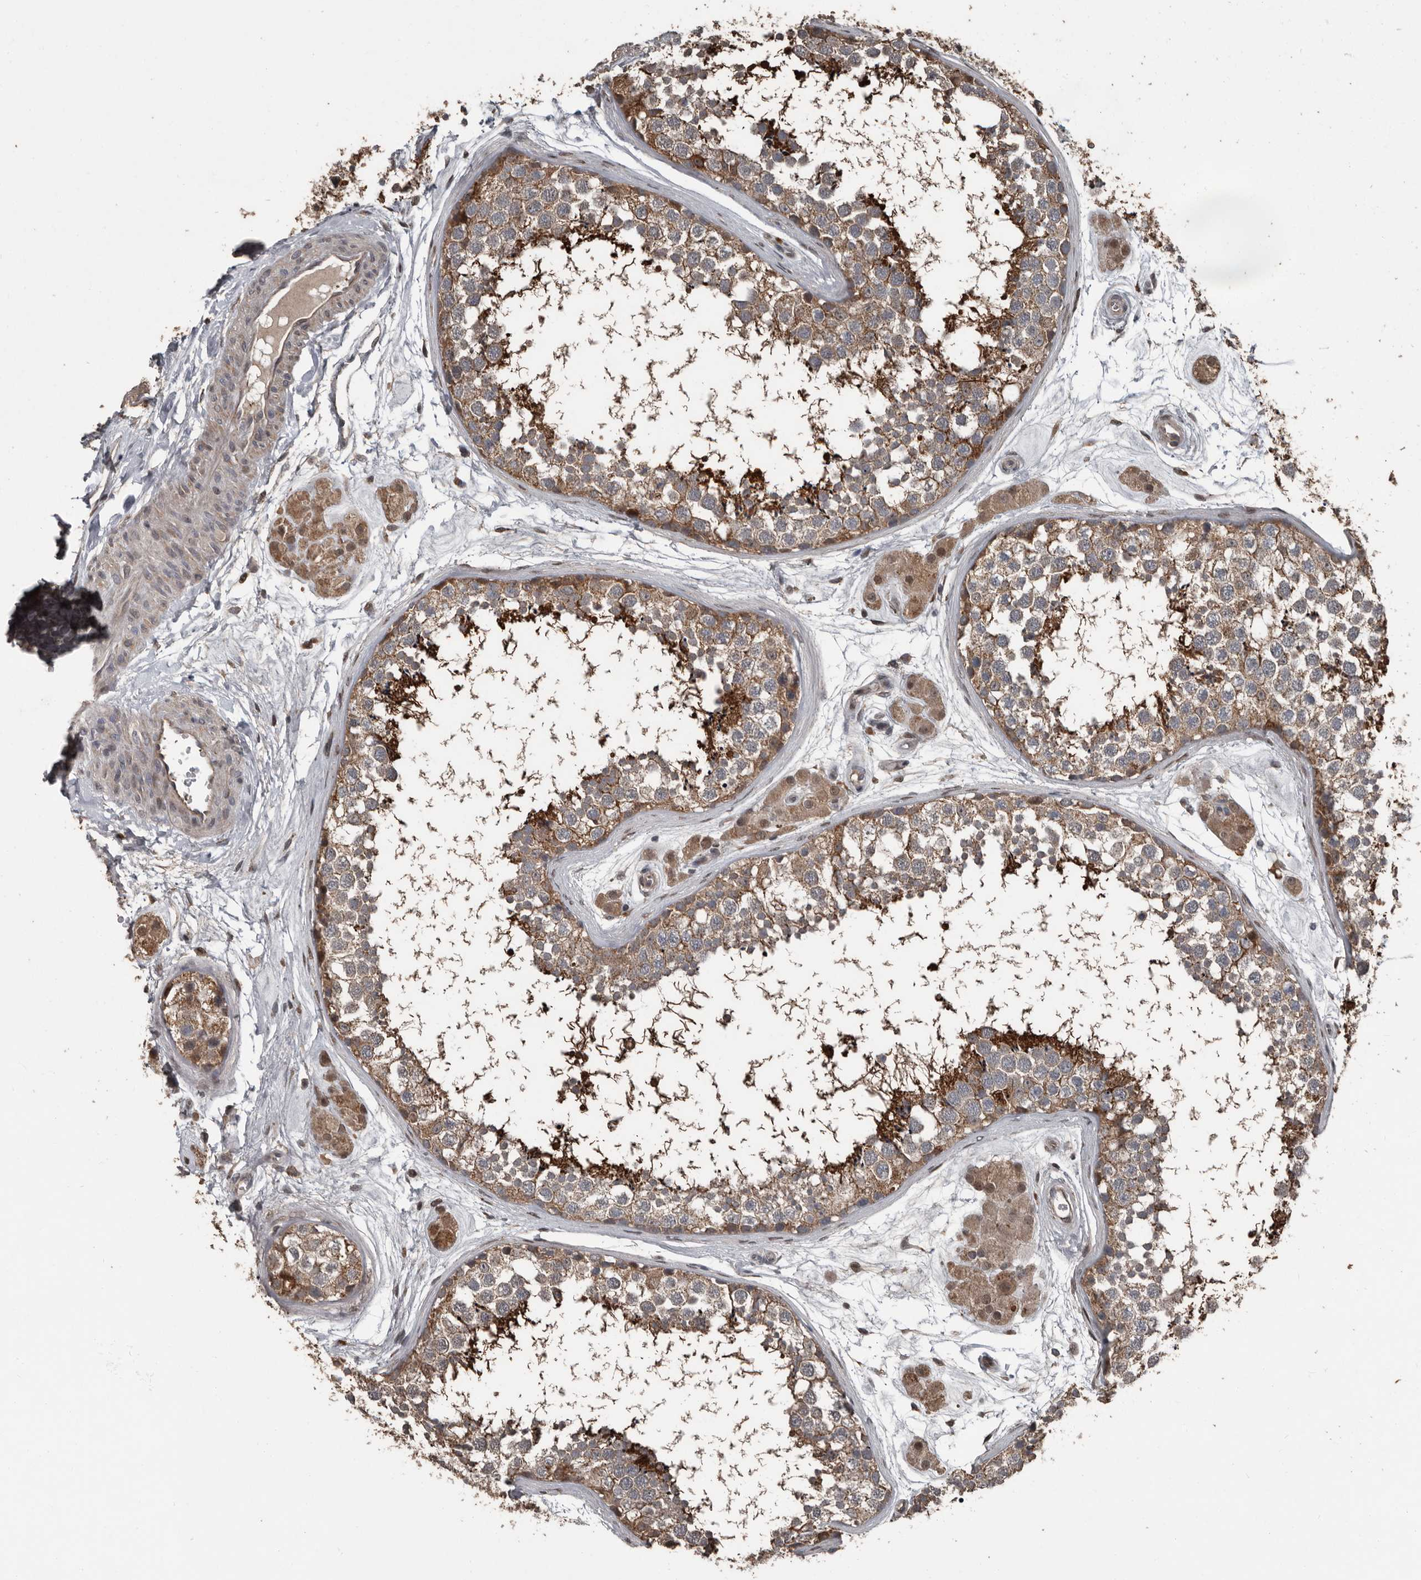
{"staining": {"intensity": "moderate", "quantity": ">75%", "location": "cytoplasmic/membranous"}, "tissue": "testis", "cell_type": "Cells in seminiferous ducts", "image_type": "normal", "snomed": [{"axis": "morphology", "description": "Normal tissue, NOS"}, {"axis": "topography", "description": "Testis"}], "caption": "Testis stained for a protein demonstrates moderate cytoplasmic/membranous positivity in cells in seminiferous ducts. The staining was performed using DAB to visualize the protein expression in brown, while the nuclei were stained in blue with hematoxylin (Magnification: 20x).", "gene": "FSBP", "patient": {"sex": "male", "age": 56}}